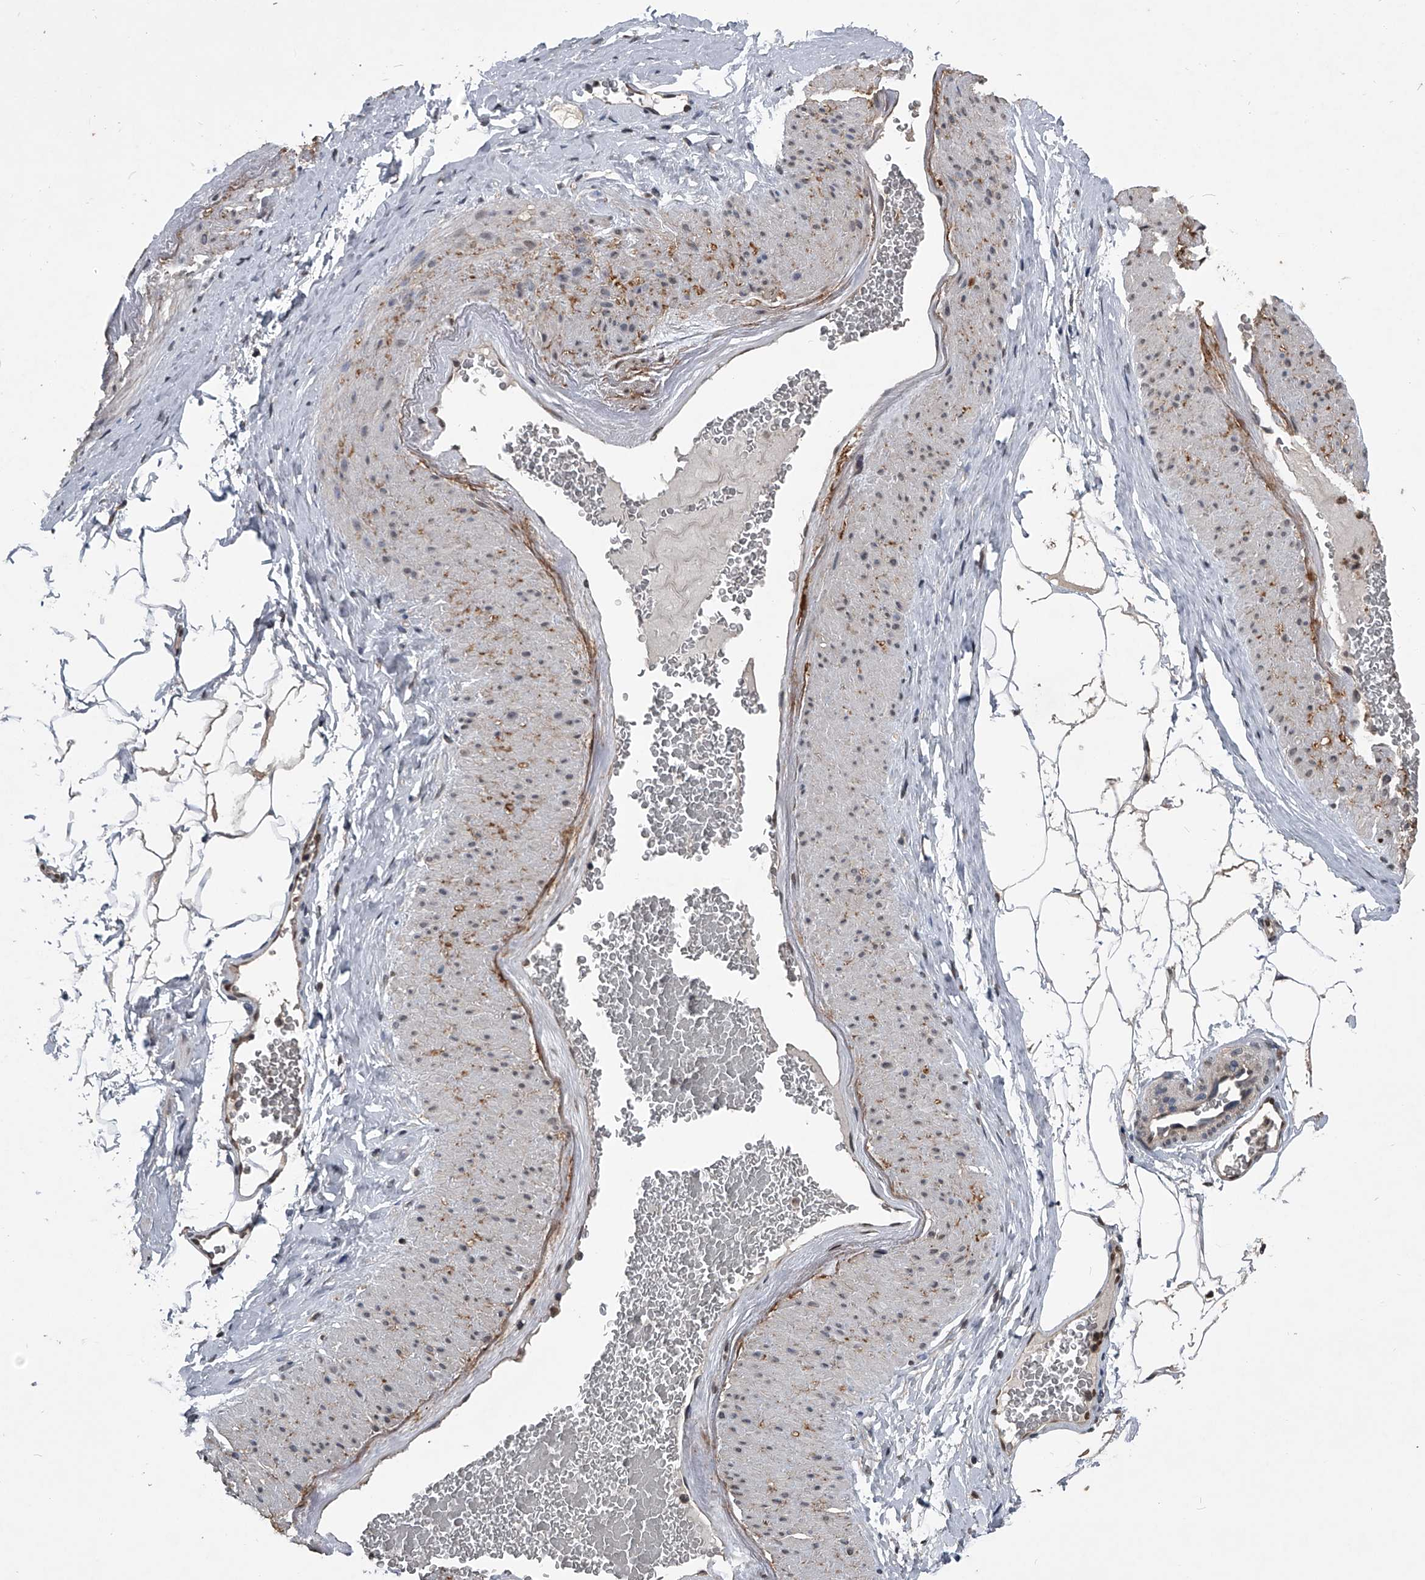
{"staining": {"intensity": "negative", "quantity": "none", "location": "none"}, "tissue": "adipose tissue", "cell_type": "Adipocytes", "image_type": "normal", "snomed": [{"axis": "morphology", "description": "Normal tissue, NOS"}, {"axis": "morphology", "description": "Adenocarcinoma, Low grade"}, {"axis": "topography", "description": "Prostate"}, {"axis": "topography", "description": "Peripheral nerve tissue"}], "caption": "Adipocytes show no significant protein staining in unremarkable adipose tissue. Nuclei are stained in blue.", "gene": "TSNAX", "patient": {"sex": "male", "age": 63}}